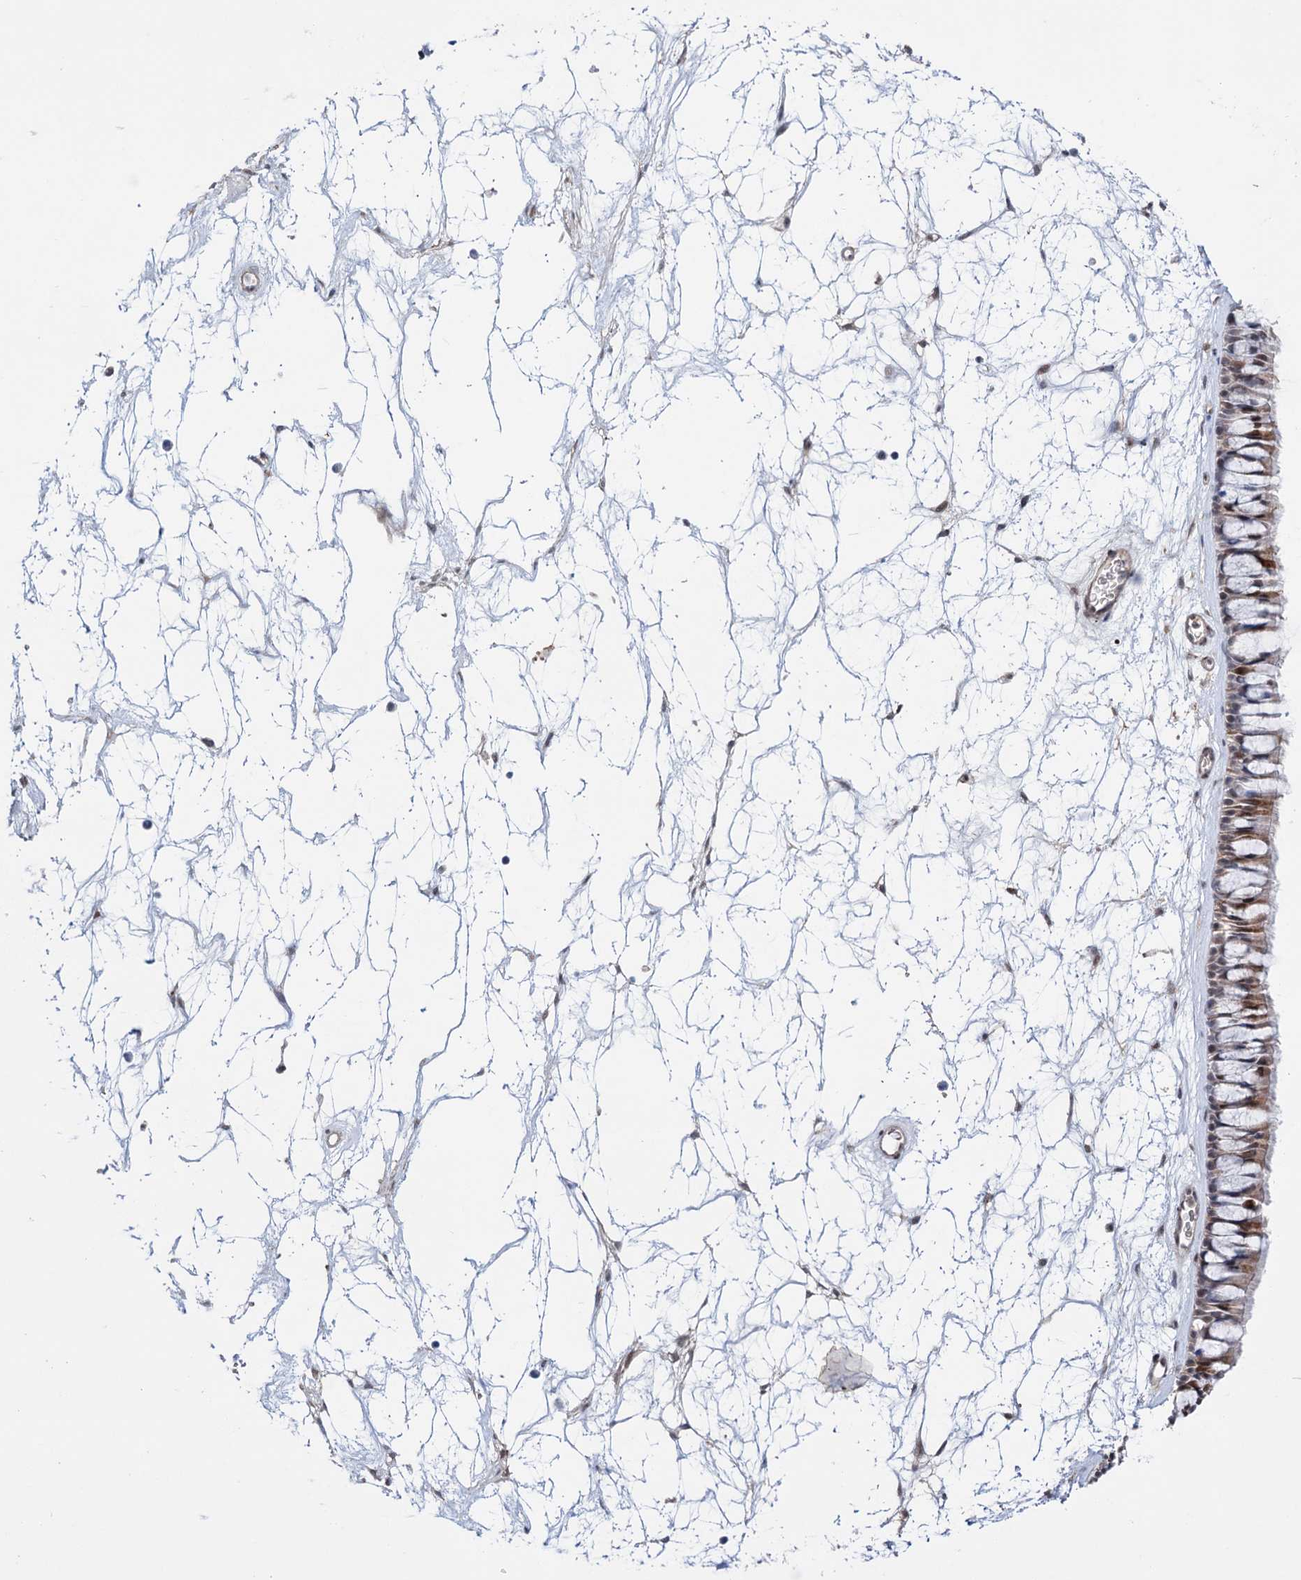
{"staining": {"intensity": "weak", "quantity": "25%-75%", "location": "cytoplasmic/membranous"}, "tissue": "nasopharynx", "cell_type": "Respiratory epithelial cells", "image_type": "normal", "snomed": [{"axis": "morphology", "description": "Normal tissue, NOS"}, {"axis": "topography", "description": "Nasopharynx"}], "caption": "Immunohistochemistry histopathology image of normal human nasopharynx stained for a protein (brown), which shows low levels of weak cytoplasmic/membranous expression in approximately 25%-75% of respiratory epithelial cells.", "gene": "FAM53A", "patient": {"sex": "male", "age": 64}}